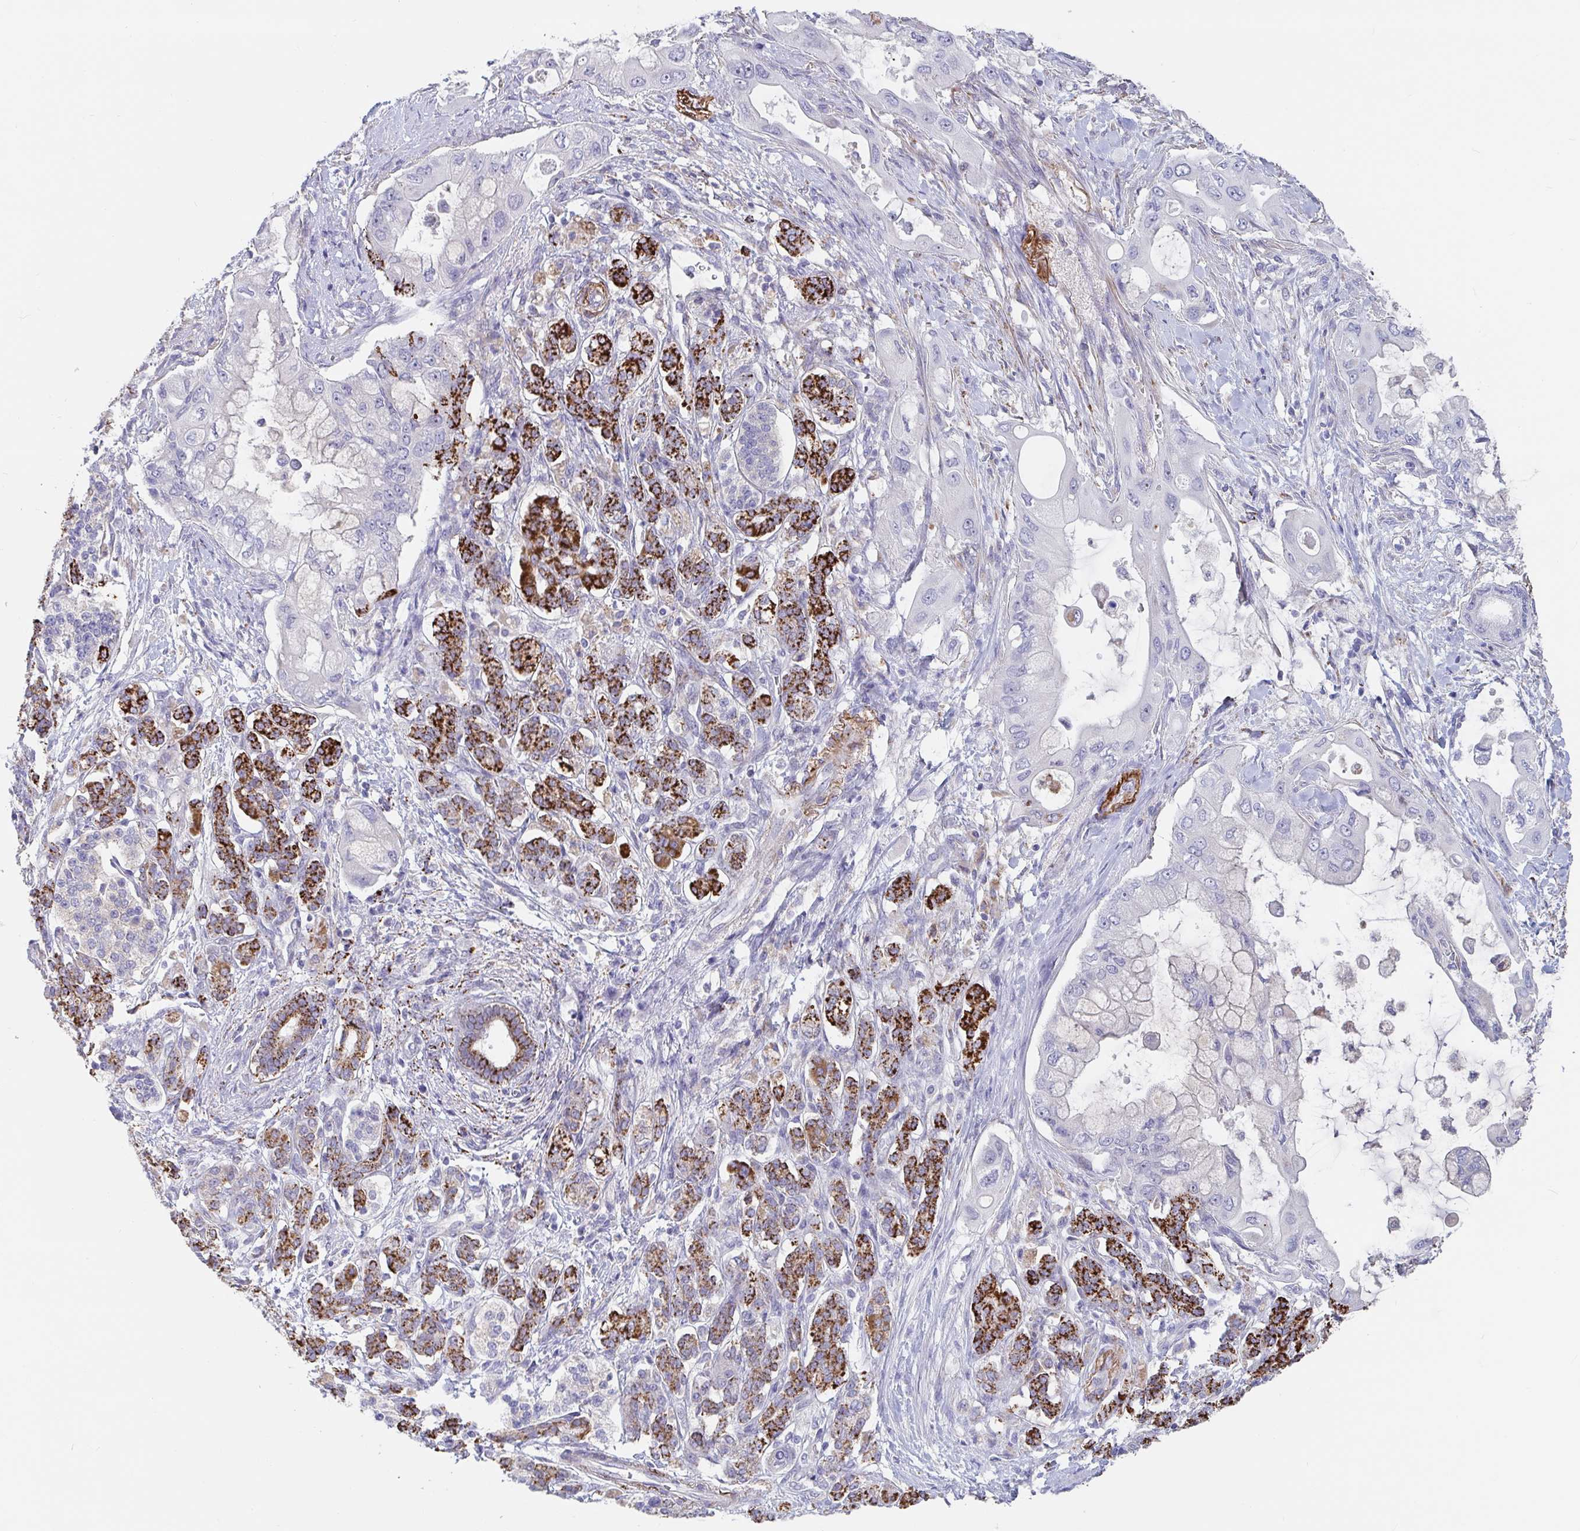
{"staining": {"intensity": "strong", "quantity": "<25%", "location": "cytoplasmic/membranous"}, "tissue": "pancreatic cancer", "cell_type": "Tumor cells", "image_type": "cancer", "snomed": [{"axis": "morphology", "description": "Adenocarcinoma, NOS"}, {"axis": "topography", "description": "Pancreas"}], "caption": "About <25% of tumor cells in human pancreatic cancer (adenocarcinoma) reveal strong cytoplasmic/membranous protein expression as visualized by brown immunohistochemical staining.", "gene": "FAM156B", "patient": {"sex": "male", "age": 57}}